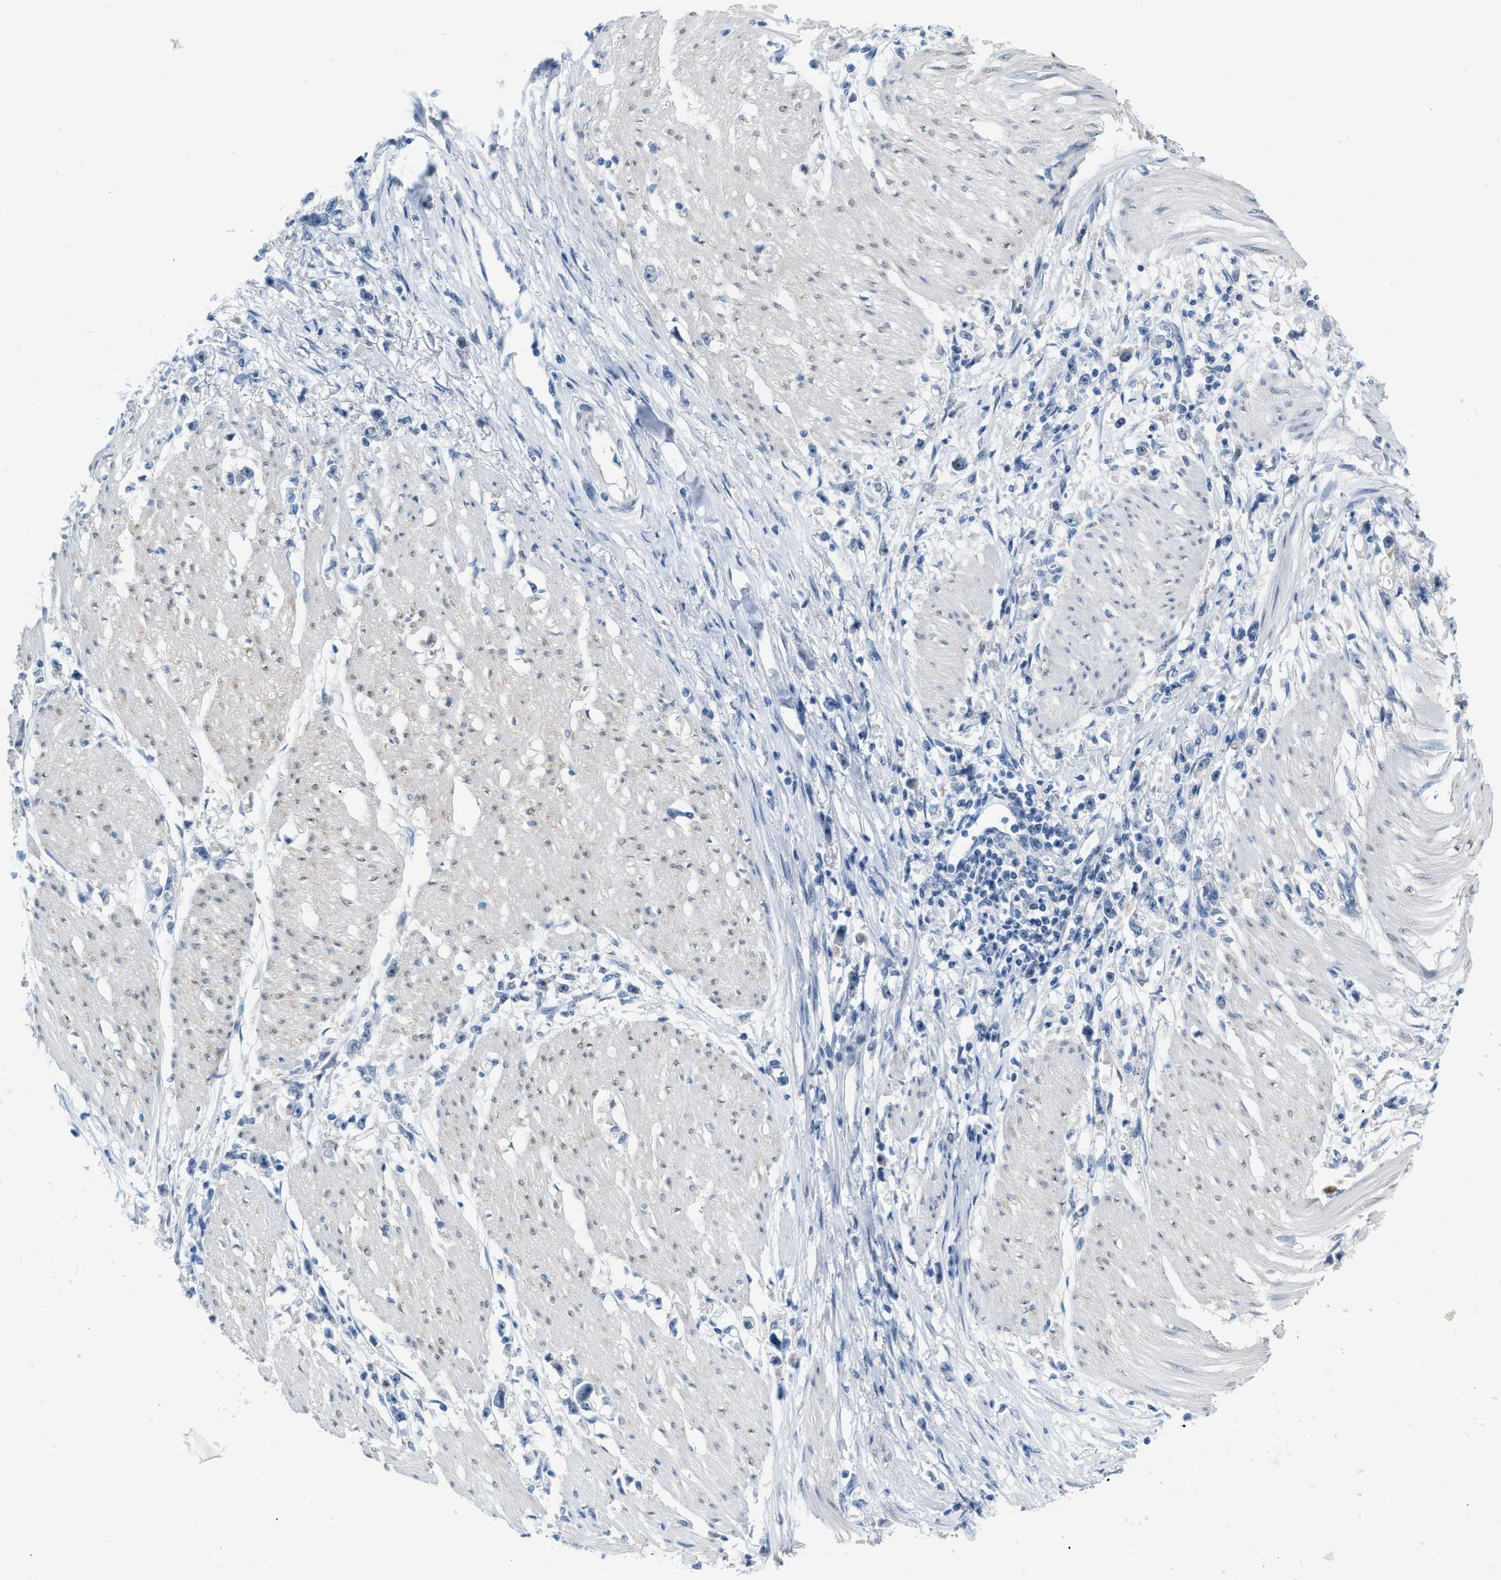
{"staining": {"intensity": "negative", "quantity": "none", "location": "none"}, "tissue": "stomach cancer", "cell_type": "Tumor cells", "image_type": "cancer", "snomed": [{"axis": "morphology", "description": "Adenocarcinoma, NOS"}, {"axis": "topography", "description": "Stomach"}], "caption": "This is an immunohistochemistry photomicrograph of stomach cancer (adenocarcinoma). There is no expression in tumor cells.", "gene": "PHRF1", "patient": {"sex": "female", "age": 59}}